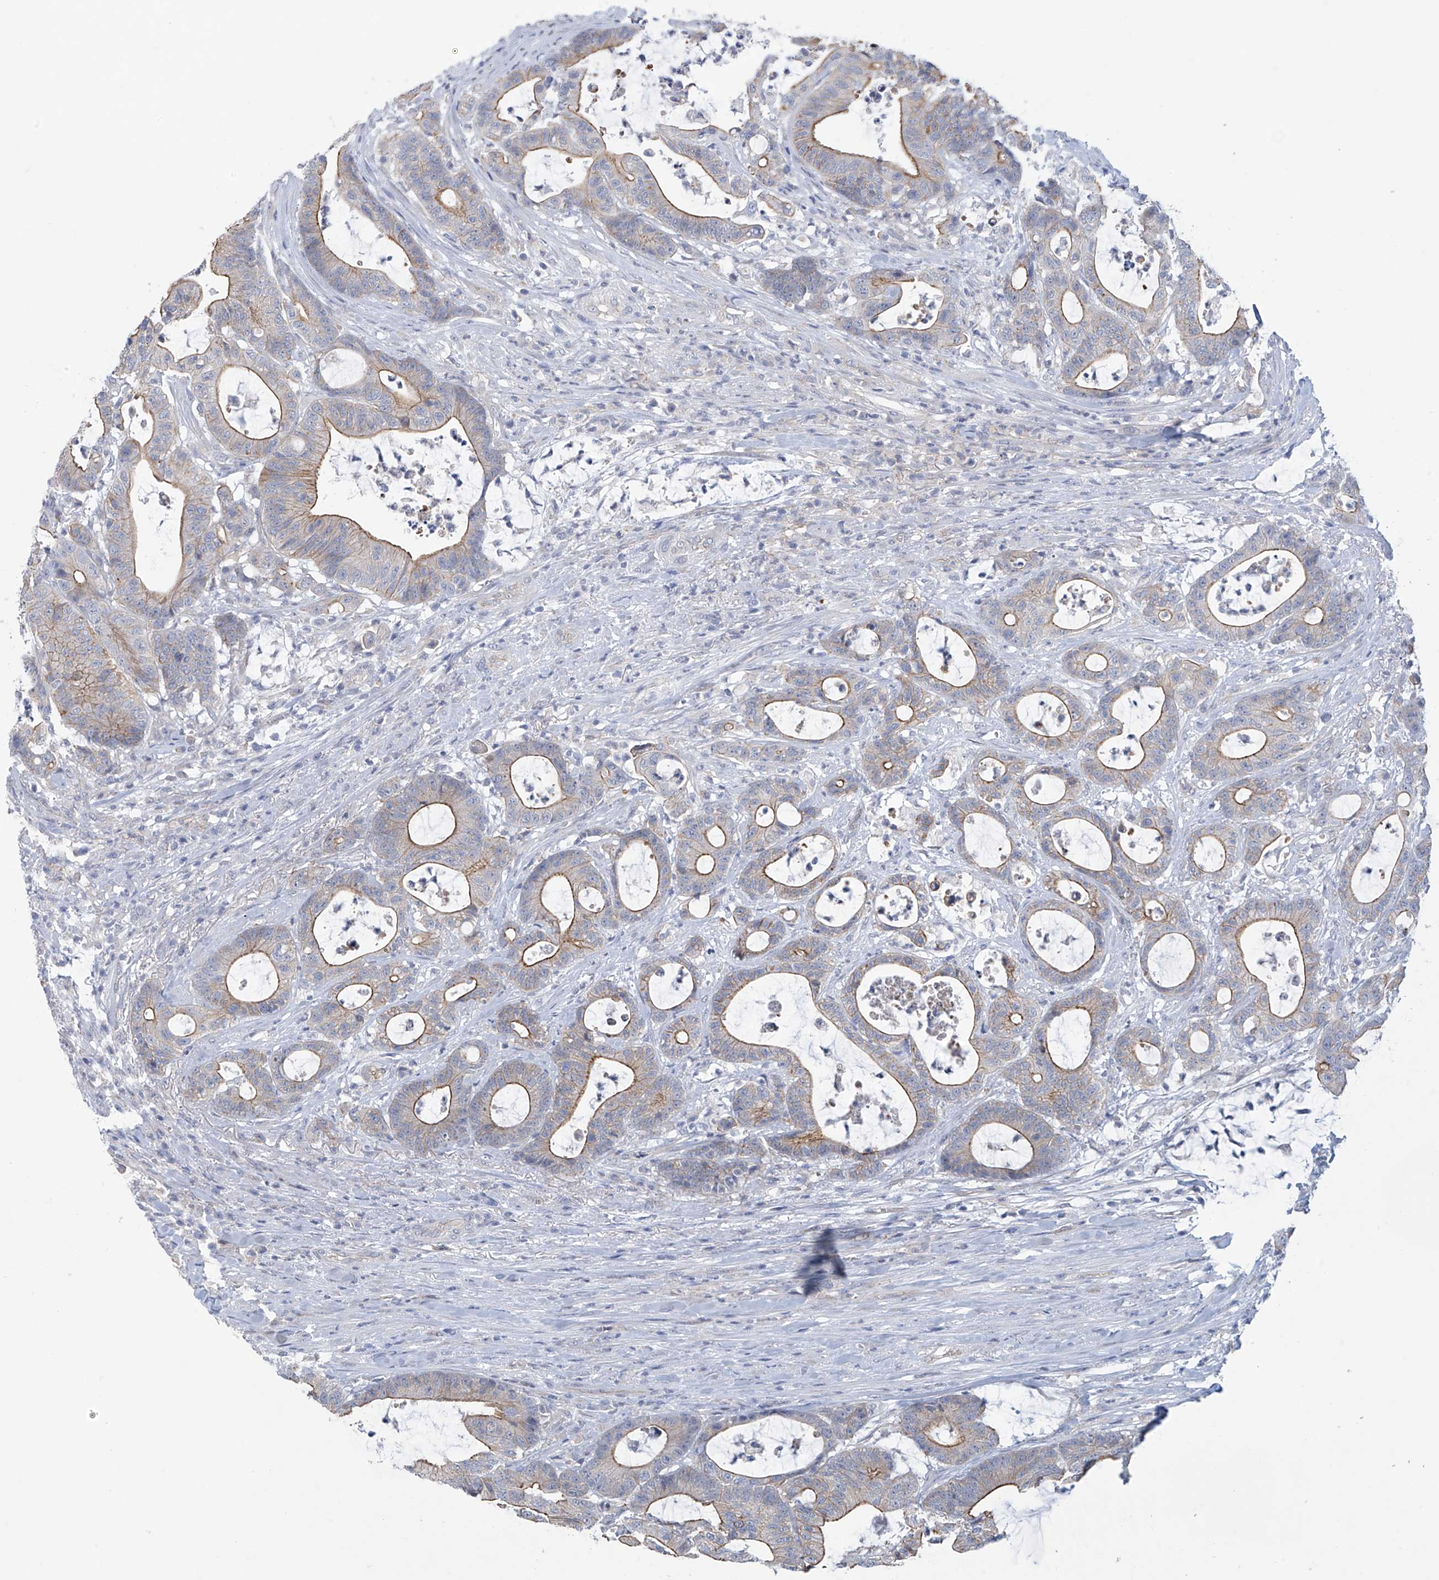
{"staining": {"intensity": "moderate", "quantity": ">75%", "location": "cytoplasmic/membranous"}, "tissue": "colorectal cancer", "cell_type": "Tumor cells", "image_type": "cancer", "snomed": [{"axis": "morphology", "description": "Adenocarcinoma, NOS"}, {"axis": "topography", "description": "Colon"}], "caption": "The photomicrograph reveals staining of colorectal adenocarcinoma, revealing moderate cytoplasmic/membranous protein staining (brown color) within tumor cells.", "gene": "ABHD13", "patient": {"sex": "female", "age": 84}}